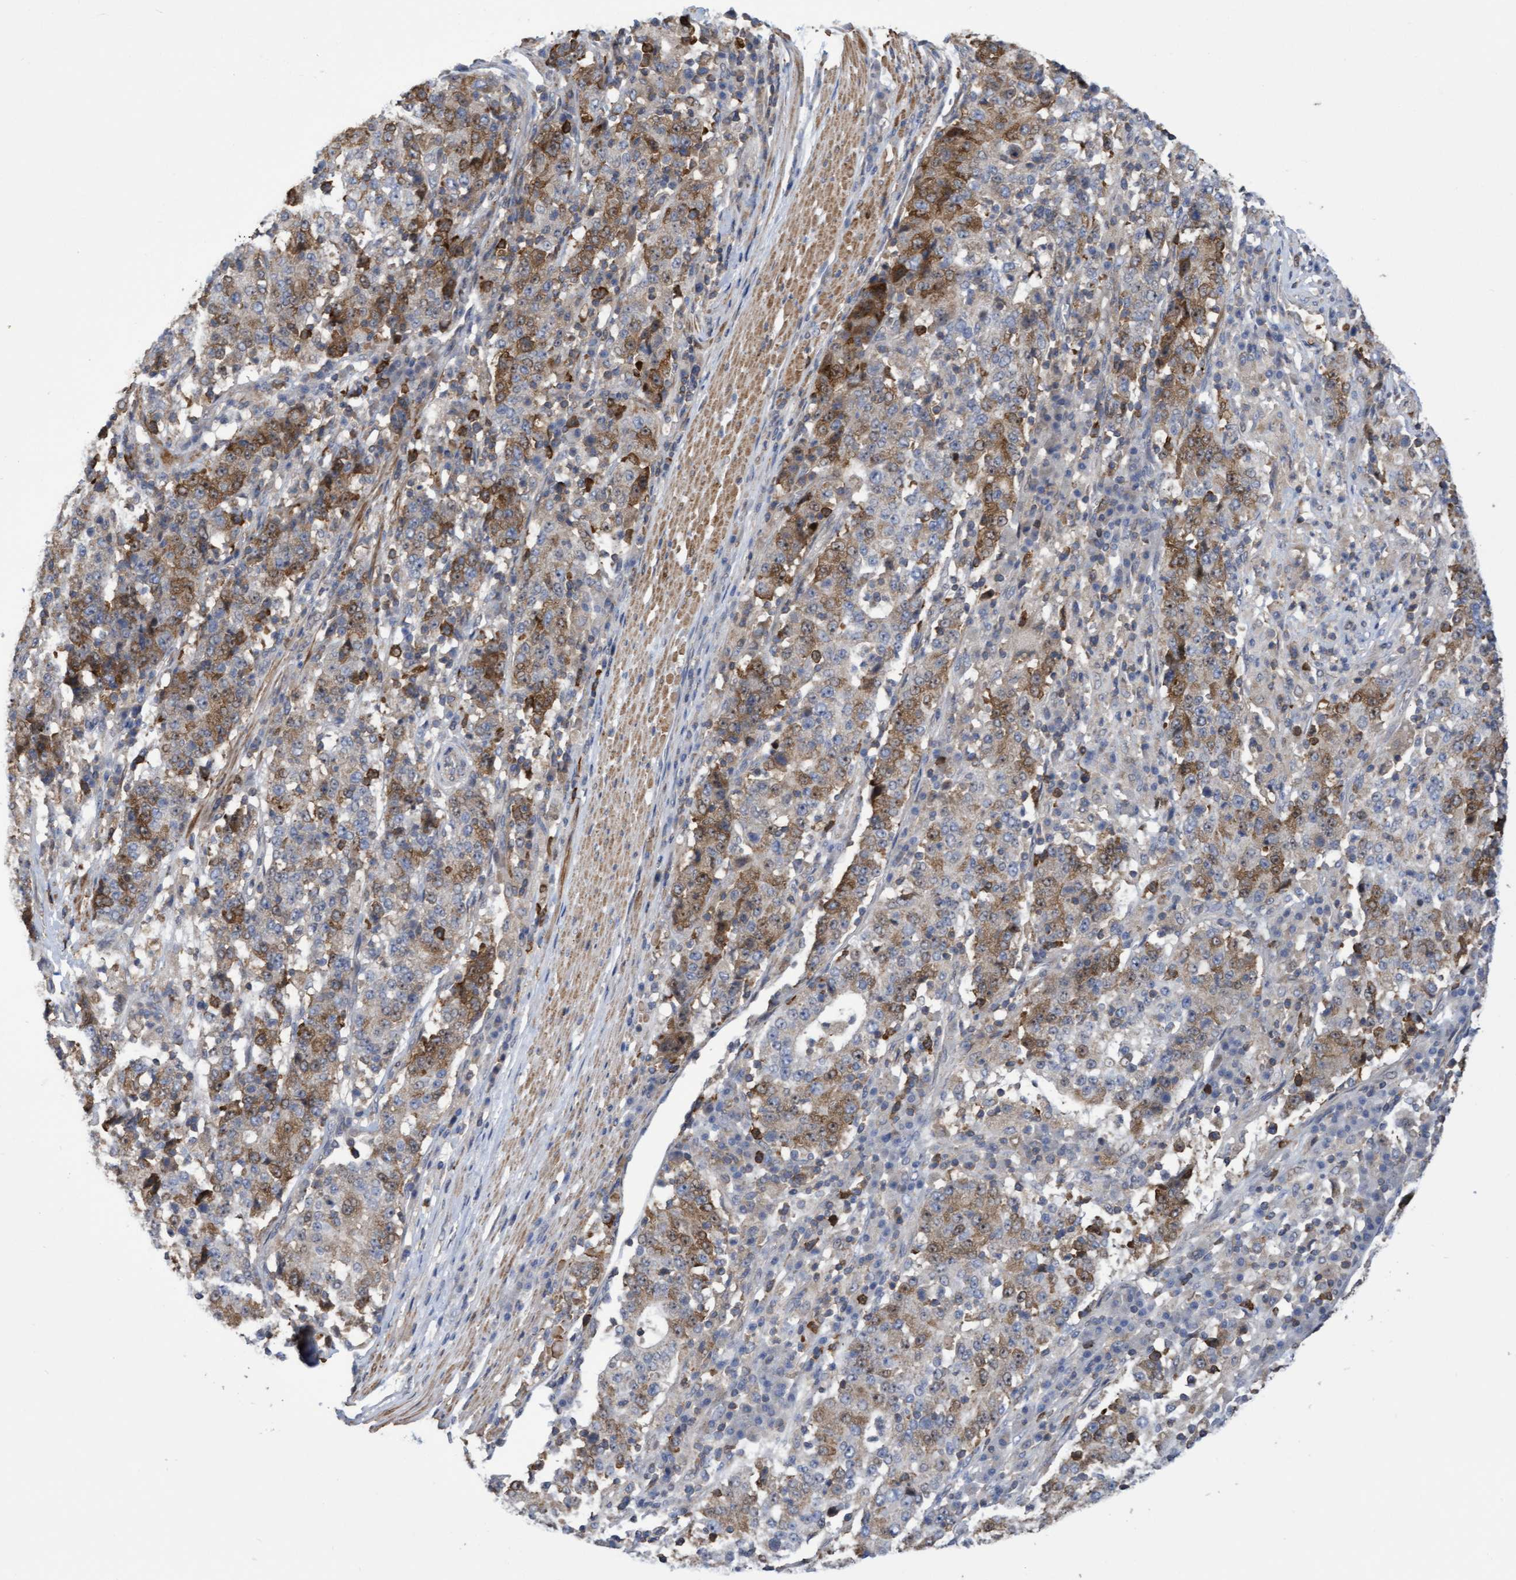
{"staining": {"intensity": "moderate", "quantity": ">75%", "location": "cytoplasmic/membranous,nuclear"}, "tissue": "stomach cancer", "cell_type": "Tumor cells", "image_type": "cancer", "snomed": [{"axis": "morphology", "description": "Adenocarcinoma, NOS"}, {"axis": "topography", "description": "Stomach"}], "caption": "IHC of adenocarcinoma (stomach) exhibits medium levels of moderate cytoplasmic/membranous and nuclear positivity in about >75% of tumor cells.", "gene": "SLBP", "patient": {"sex": "male", "age": 59}}